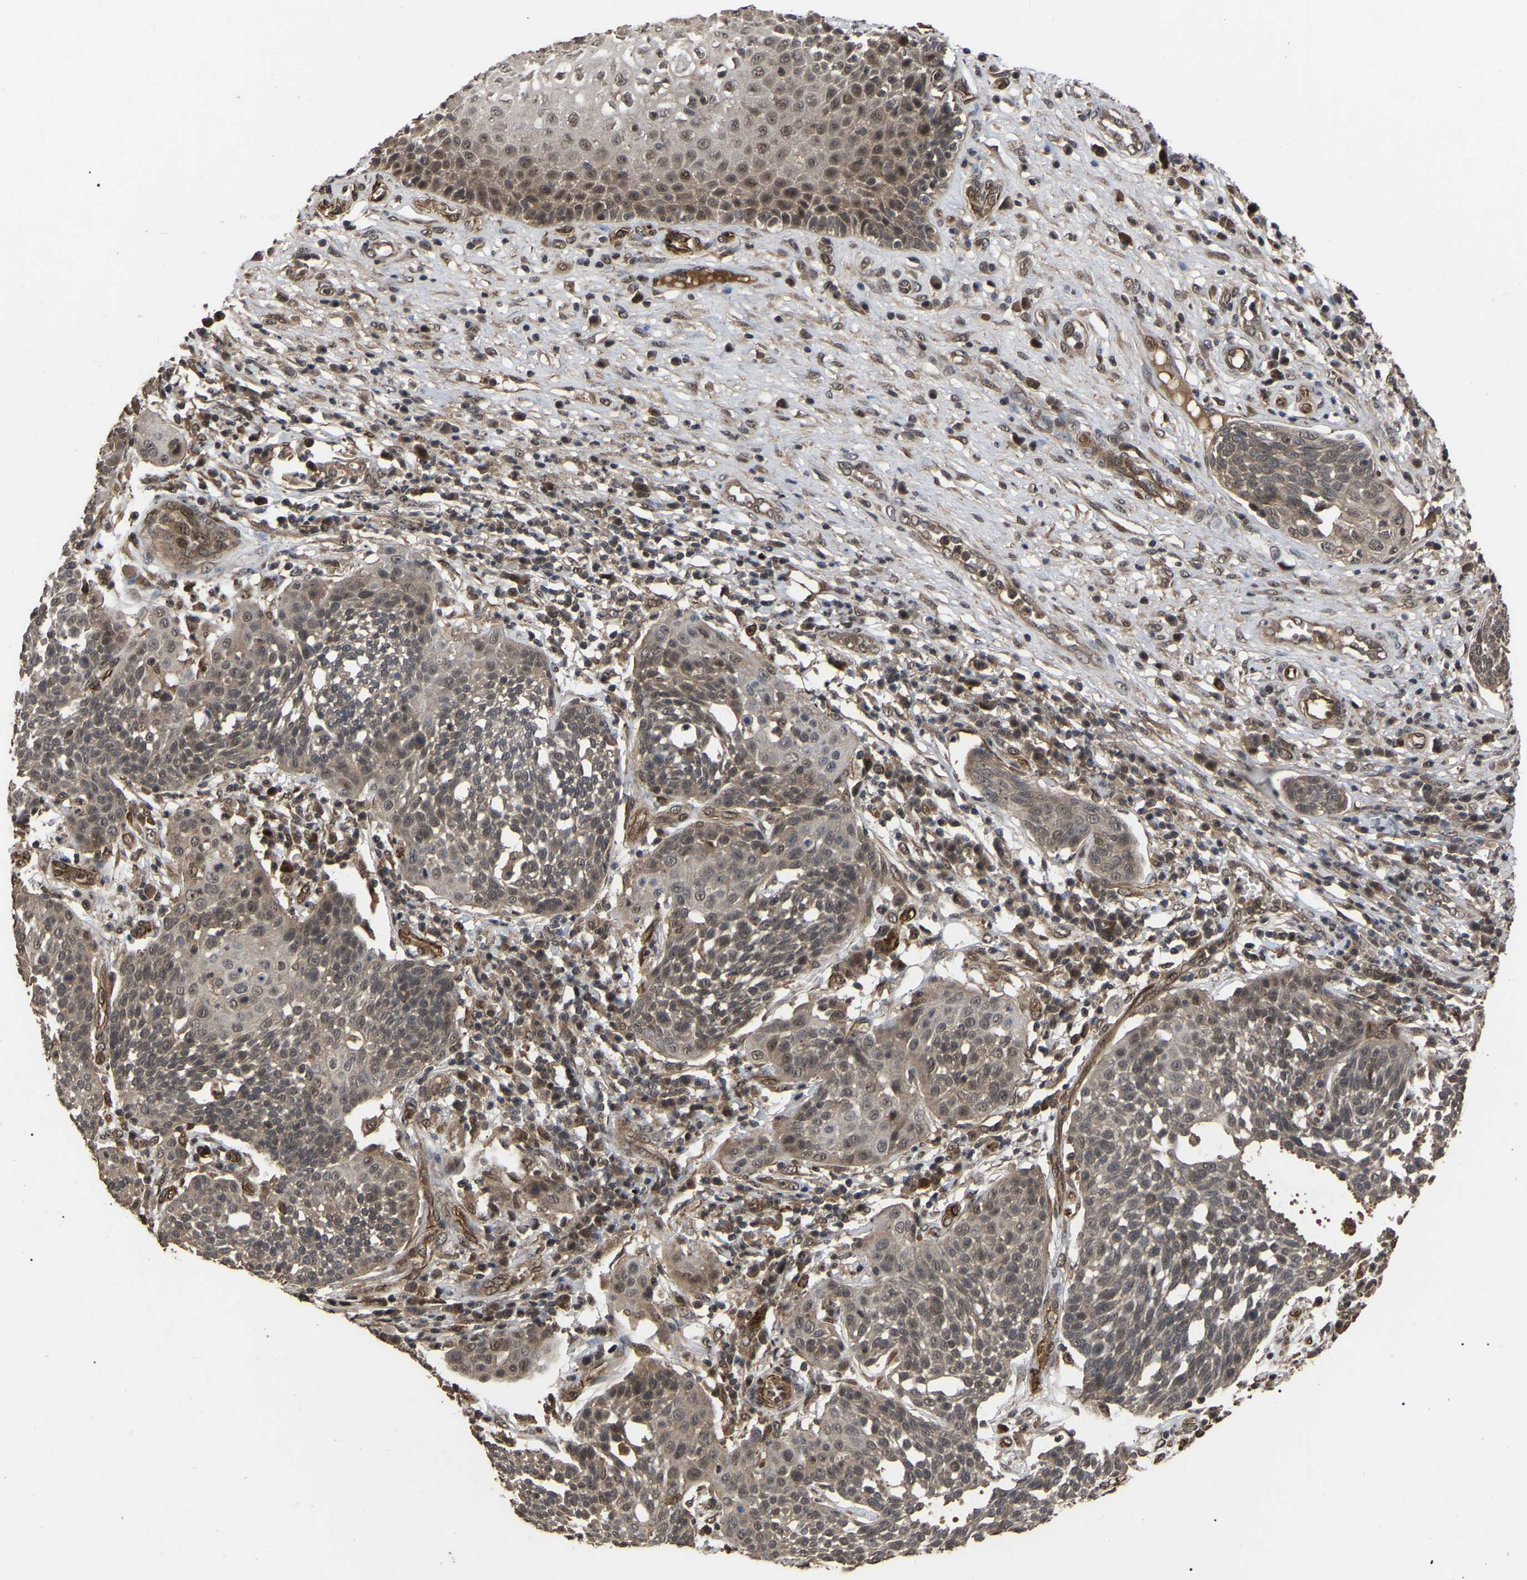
{"staining": {"intensity": "moderate", "quantity": ">75%", "location": "cytoplasmic/membranous"}, "tissue": "cervical cancer", "cell_type": "Tumor cells", "image_type": "cancer", "snomed": [{"axis": "morphology", "description": "Squamous cell carcinoma, NOS"}, {"axis": "topography", "description": "Cervix"}], "caption": "There is medium levels of moderate cytoplasmic/membranous staining in tumor cells of cervical squamous cell carcinoma, as demonstrated by immunohistochemical staining (brown color).", "gene": "FAM161B", "patient": {"sex": "female", "age": 34}}